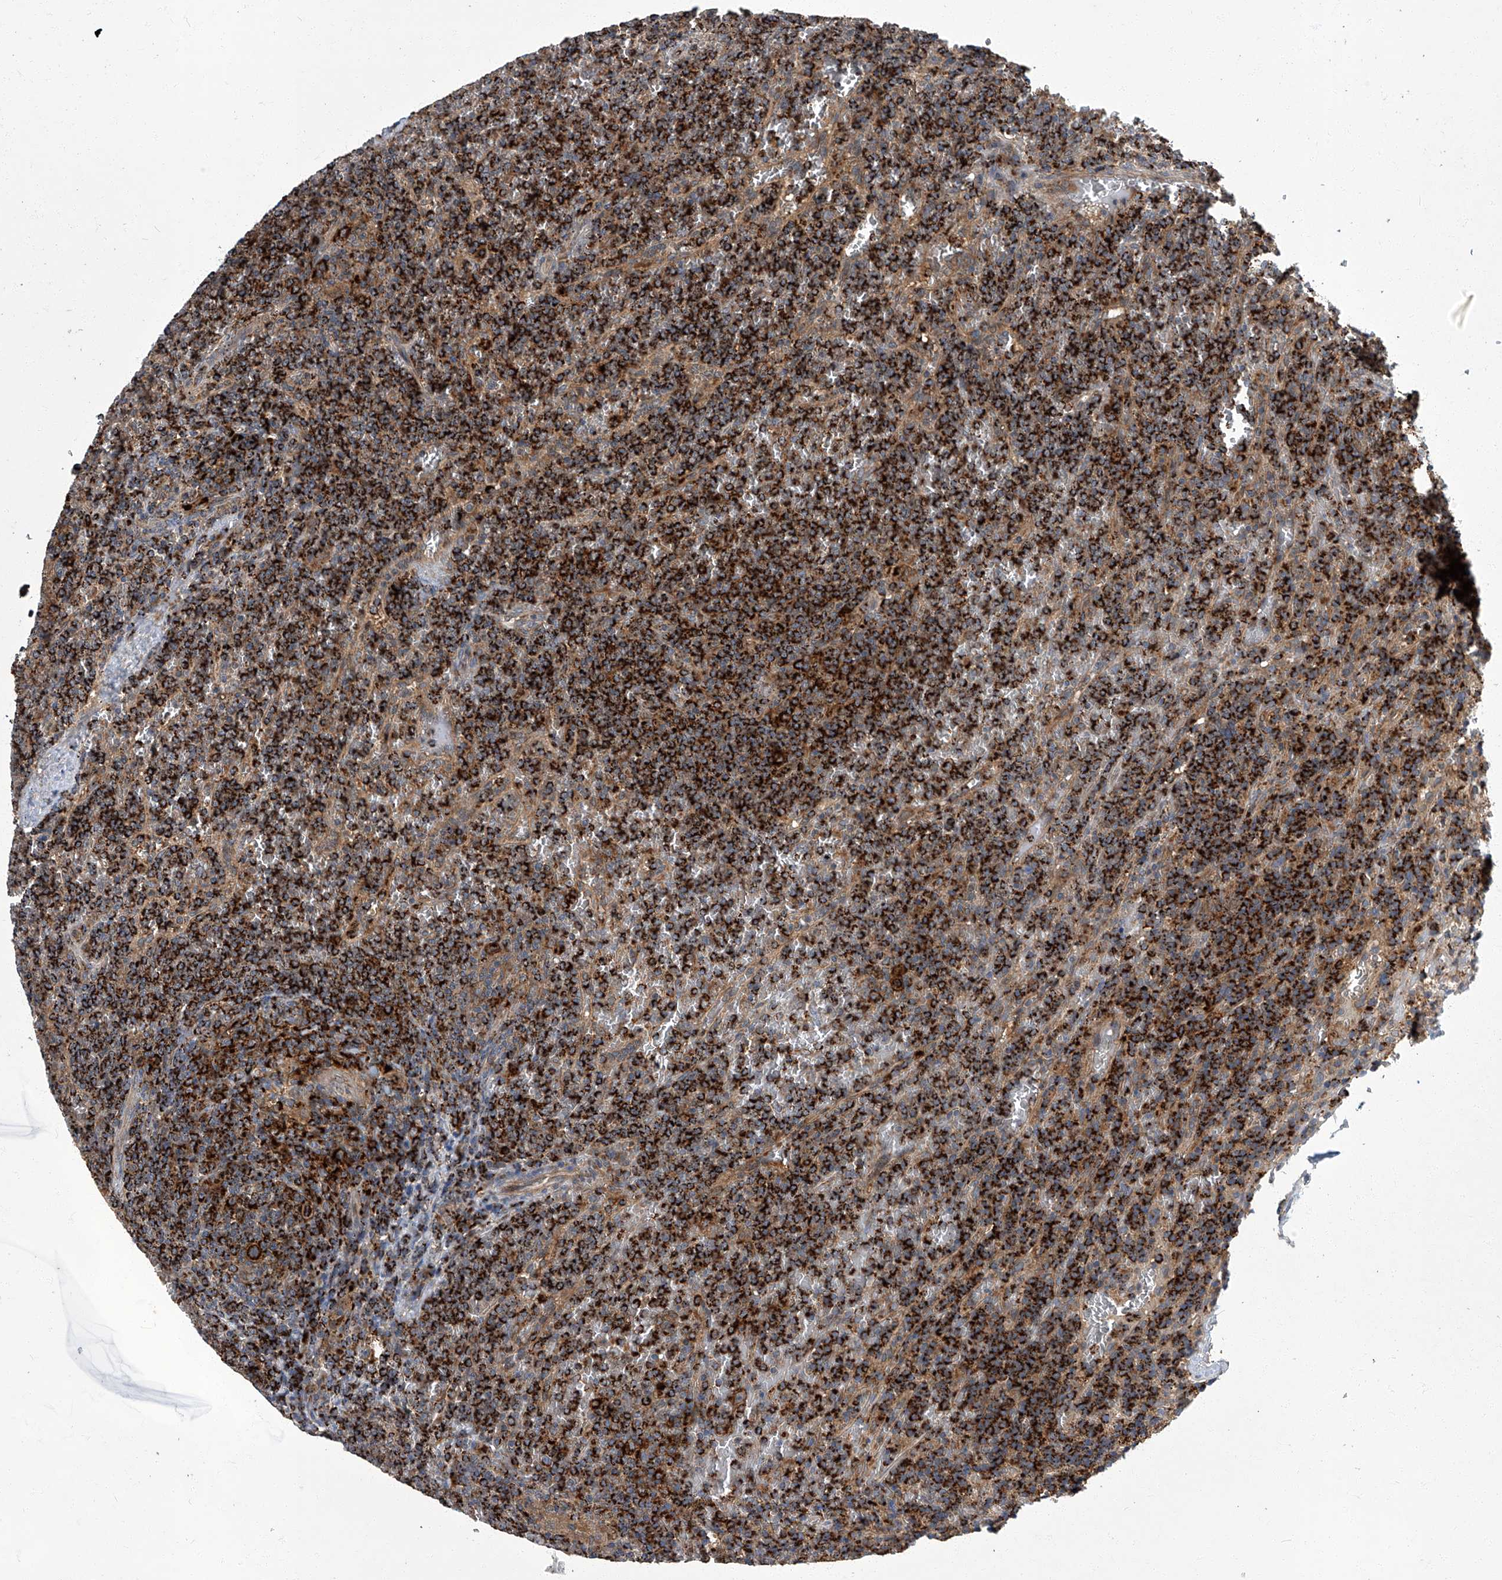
{"staining": {"intensity": "strong", "quantity": ">75%", "location": "cytoplasmic/membranous"}, "tissue": "lymphoma", "cell_type": "Tumor cells", "image_type": "cancer", "snomed": [{"axis": "morphology", "description": "Malignant lymphoma, non-Hodgkin's type, Low grade"}, {"axis": "topography", "description": "Spleen"}], "caption": "The image displays immunohistochemical staining of low-grade malignant lymphoma, non-Hodgkin's type. There is strong cytoplasmic/membranous expression is seen in approximately >75% of tumor cells.", "gene": "TNFRSF13B", "patient": {"sex": "female", "age": 19}}